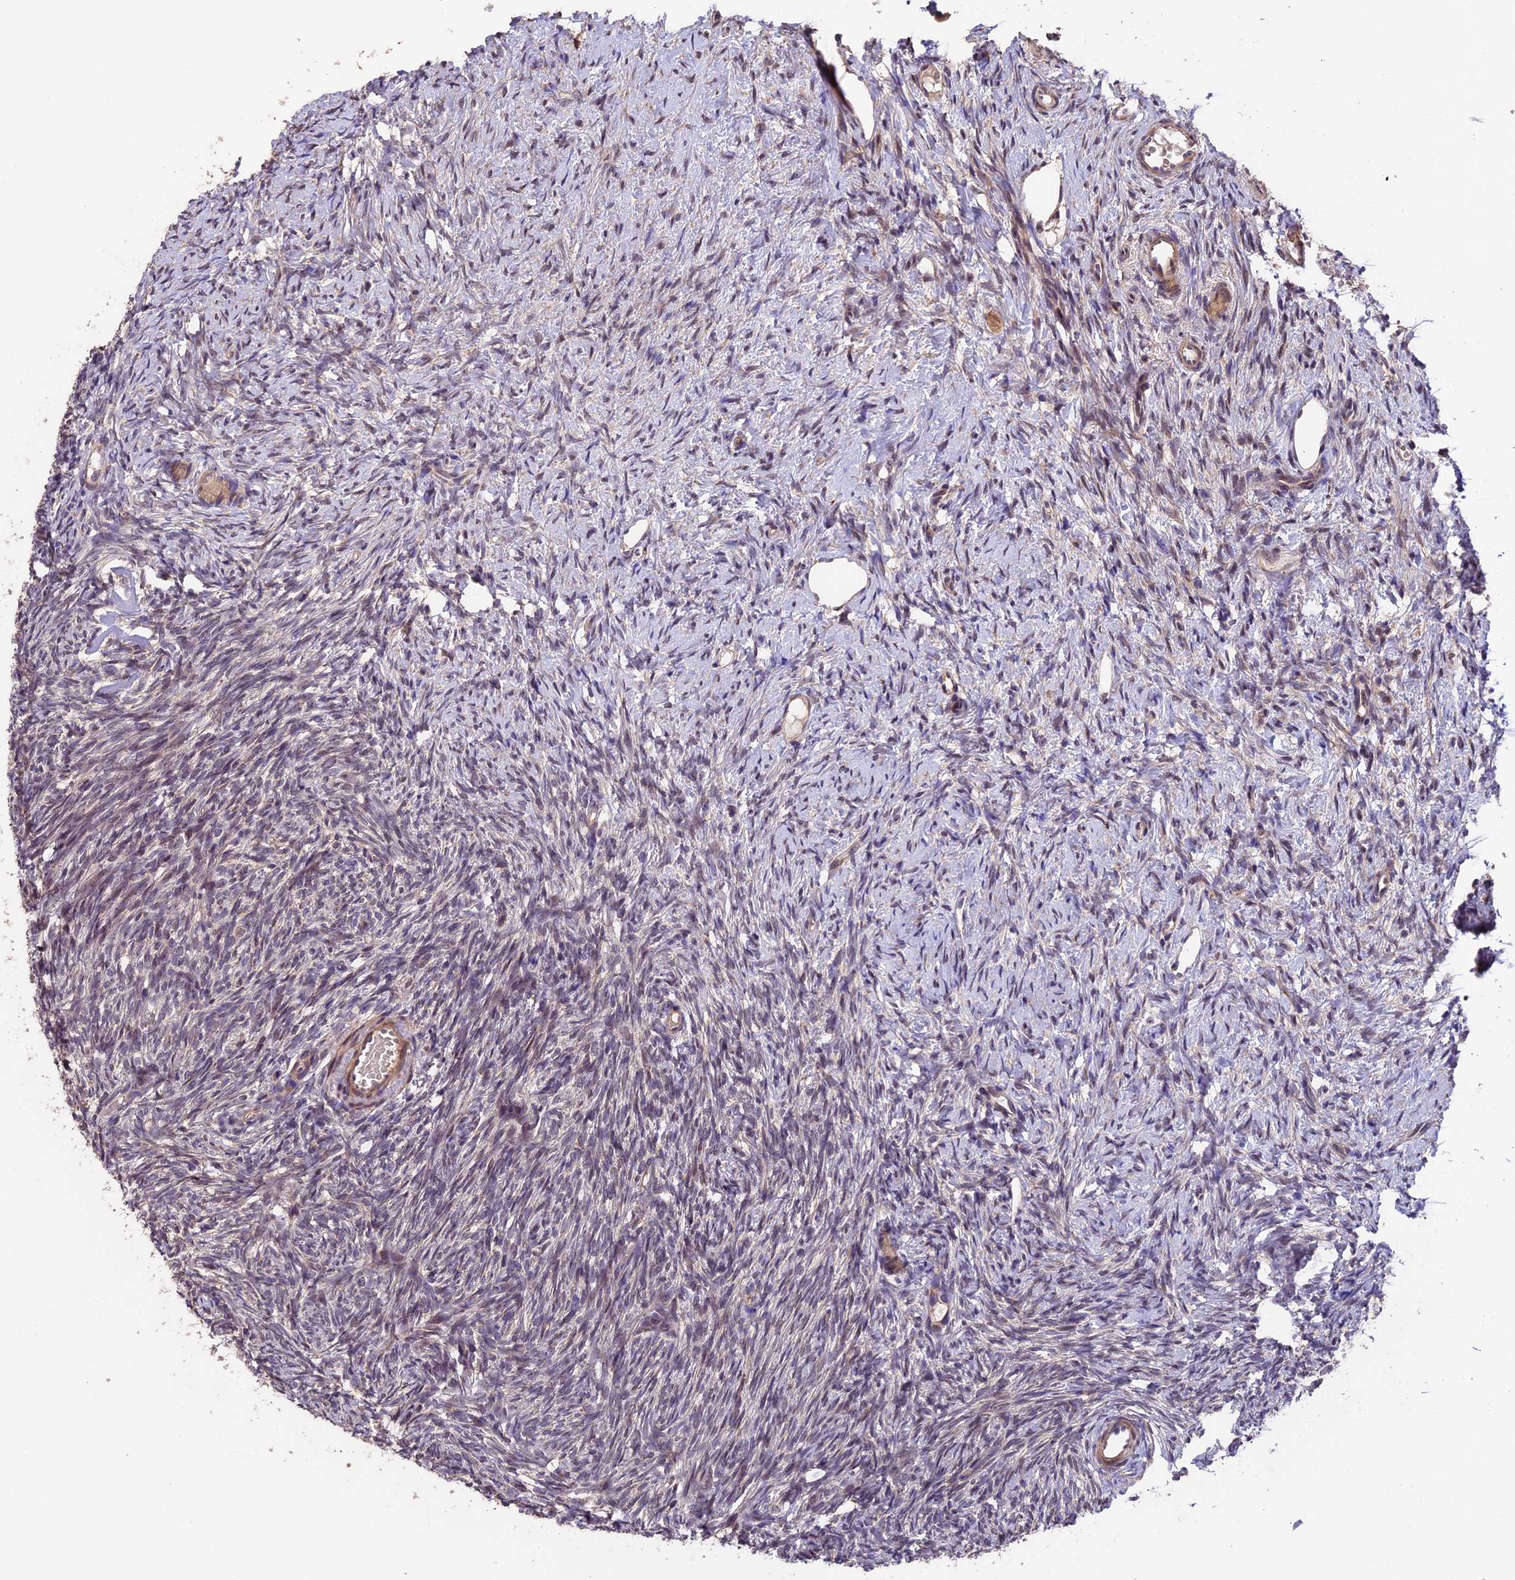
{"staining": {"intensity": "negative", "quantity": "none", "location": "none"}, "tissue": "ovary", "cell_type": "Ovarian stroma cells", "image_type": "normal", "snomed": [{"axis": "morphology", "description": "Normal tissue, NOS"}, {"axis": "topography", "description": "Ovary"}], "caption": "Ovarian stroma cells show no significant positivity in normal ovary. The staining was performed using DAB (3,3'-diaminobenzidine) to visualize the protein expression in brown, while the nuclei were stained in blue with hematoxylin (Magnification: 20x).", "gene": "GNB5", "patient": {"sex": "female", "age": 51}}